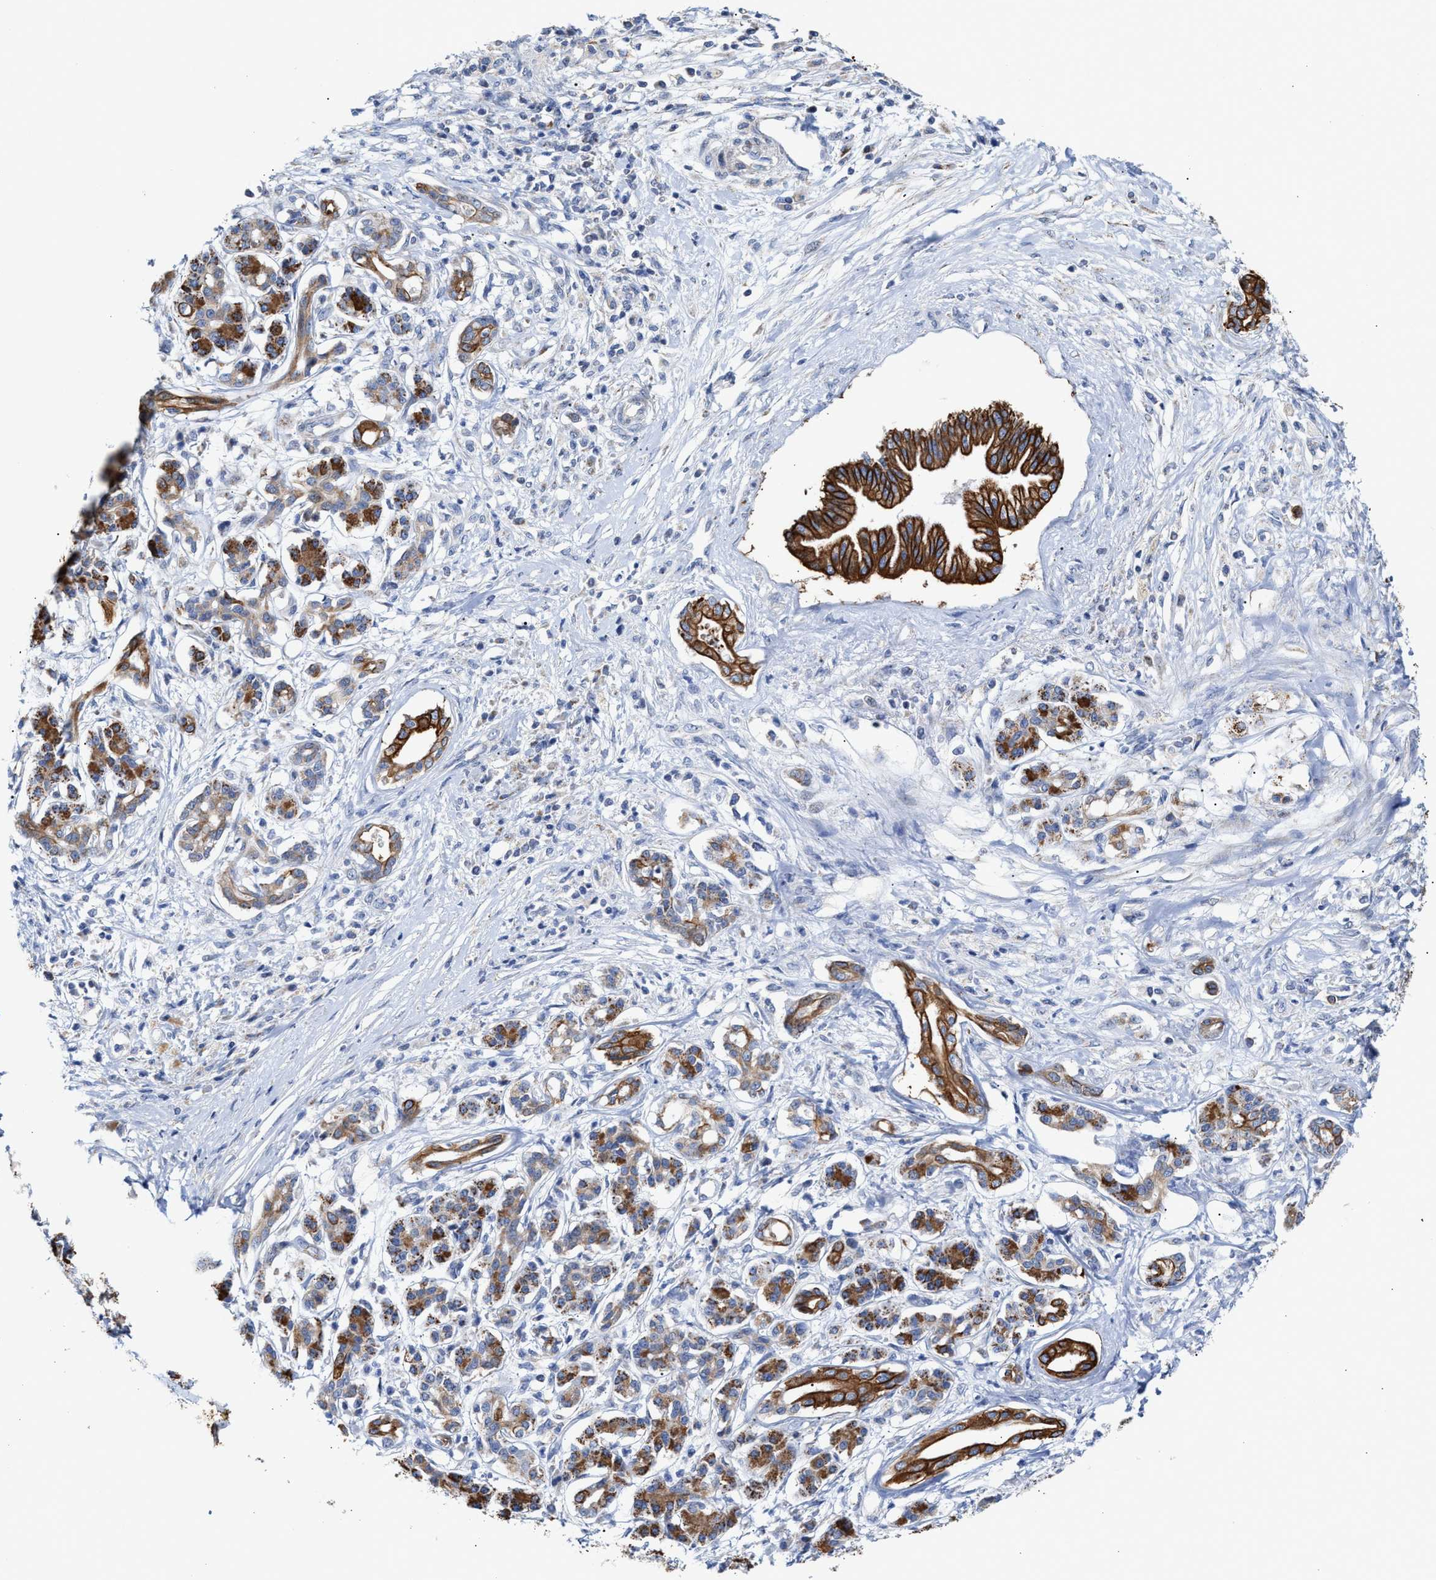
{"staining": {"intensity": "moderate", "quantity": ">75%", "location": "cytoplasmic/membranous"}, "tissue": "pancreatic cancer", "cell_type": "Tumor cells", "image_type": "cancer", "snomed": [{"axis": "morphology", "description": "Adenocarcinoma, NOS"}, {"axis": "topography", "description": "Pancreas"}], "caption": "Brown immunohistochemical staining in human pancreatic adenocarcinoma shows moderate cytoplasmic/membranous staining in approximately >75% of tumor cells.", "gene": "JAG1", "patient": {"sex": "female", "age": 56}}